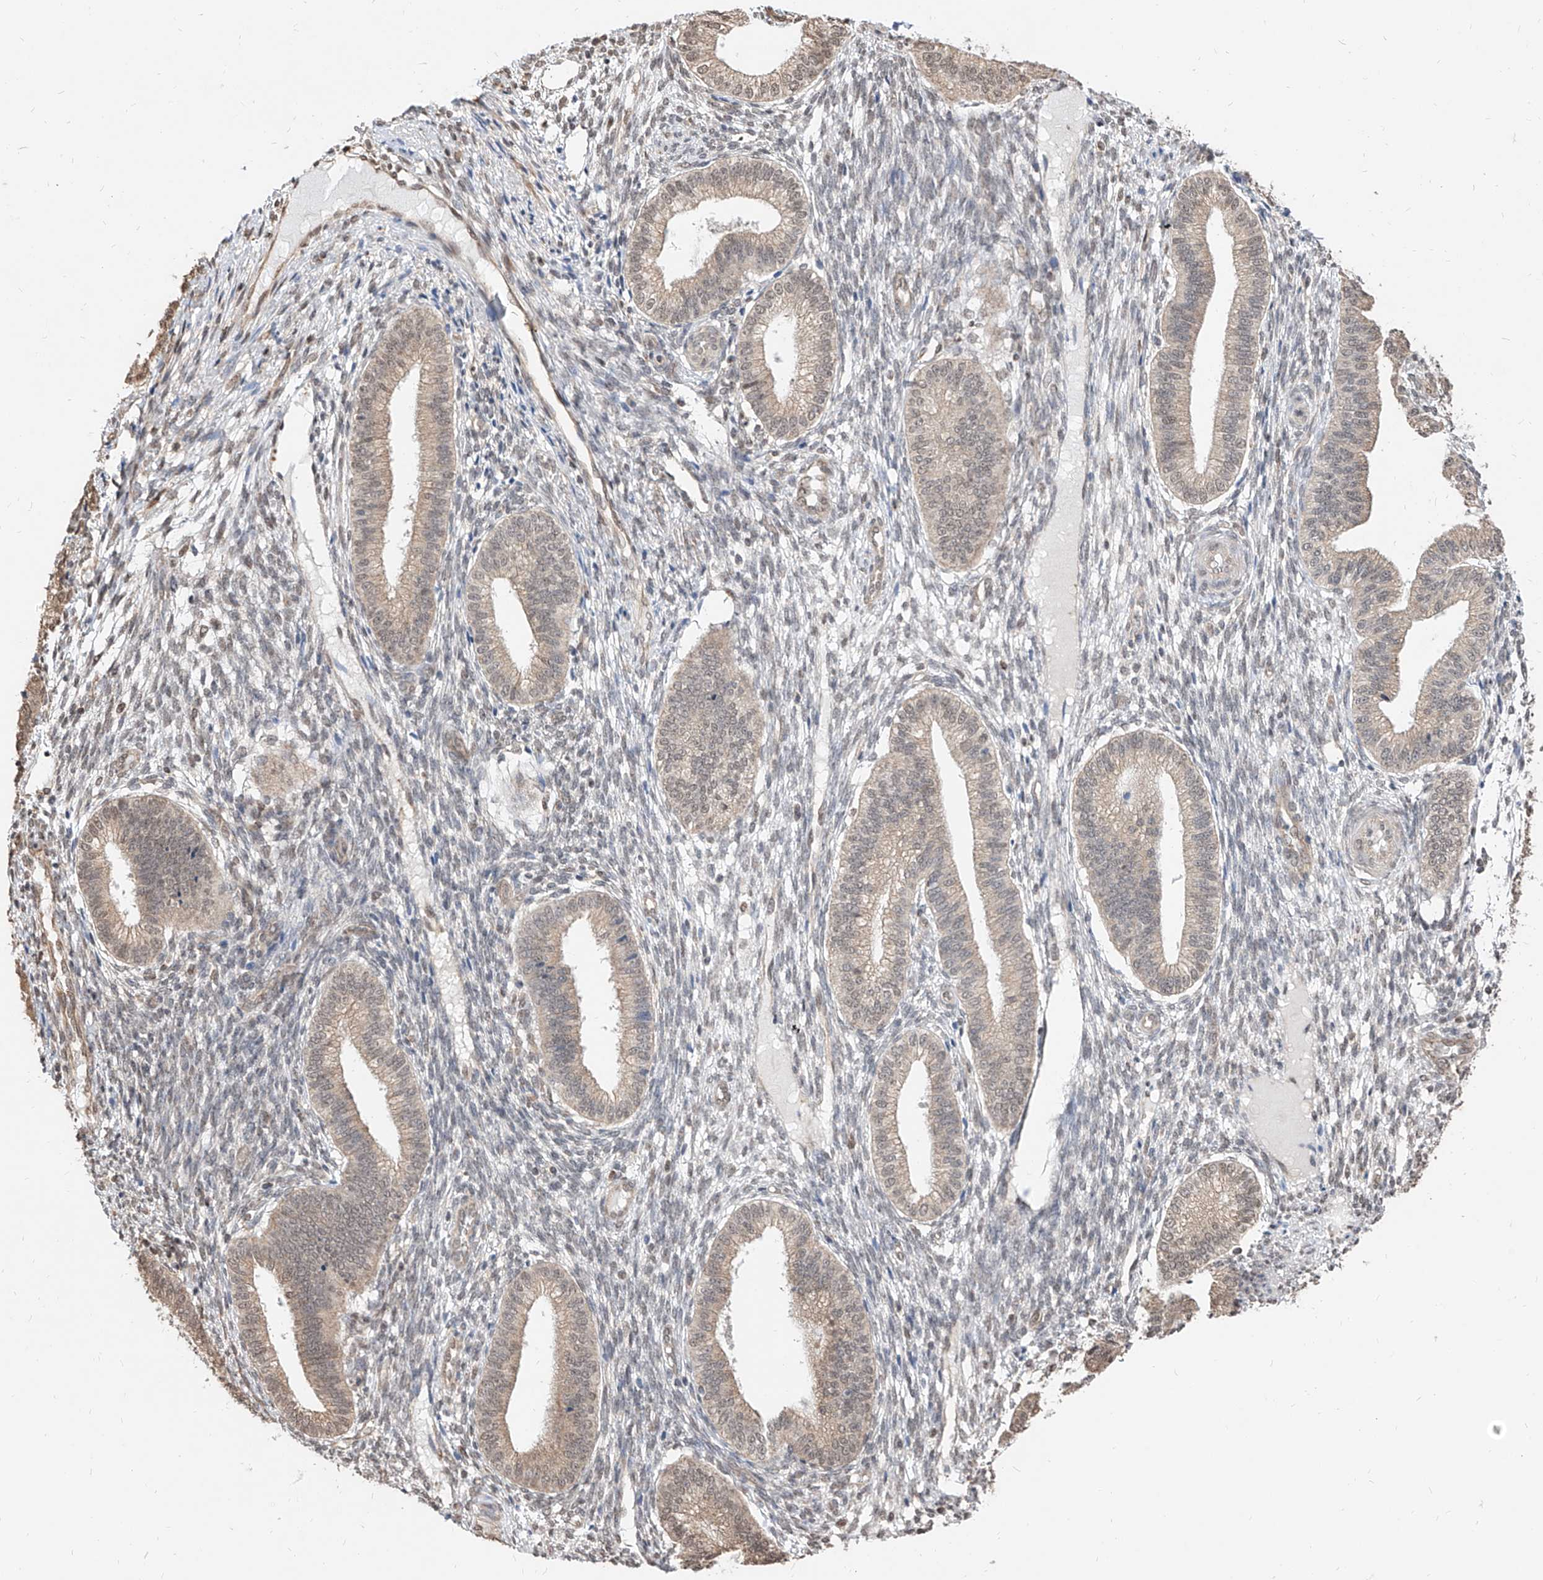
{"staining": {"intensity": "moderate", "quantity": "25%-75%", "location": "cytoplasmic/membranous,nuclear"}, "tissue": "endometrium", "cell_type": "Cells in endometrial stroma", "image_type": "normal", "snomed": [{"axis": "morphology", "description": "Normal tissue, NOS"}, {"axis": "topography", "description": "Endometrium"}], "caption": "Immunohistochemistry histopathology image of unremarkable endometrium: endometrium stained using immunohistochemistry (IHC) displays medium levels of moderate protein expression localized specifically in the cytoplasmic/membranous,nuclear of cells in endometrial stroma, appearing as a cytoplasmic/membranous,nuclear brown color.", "gene": "C8orf82", "patient": {"sex": "female", "age": 39}}